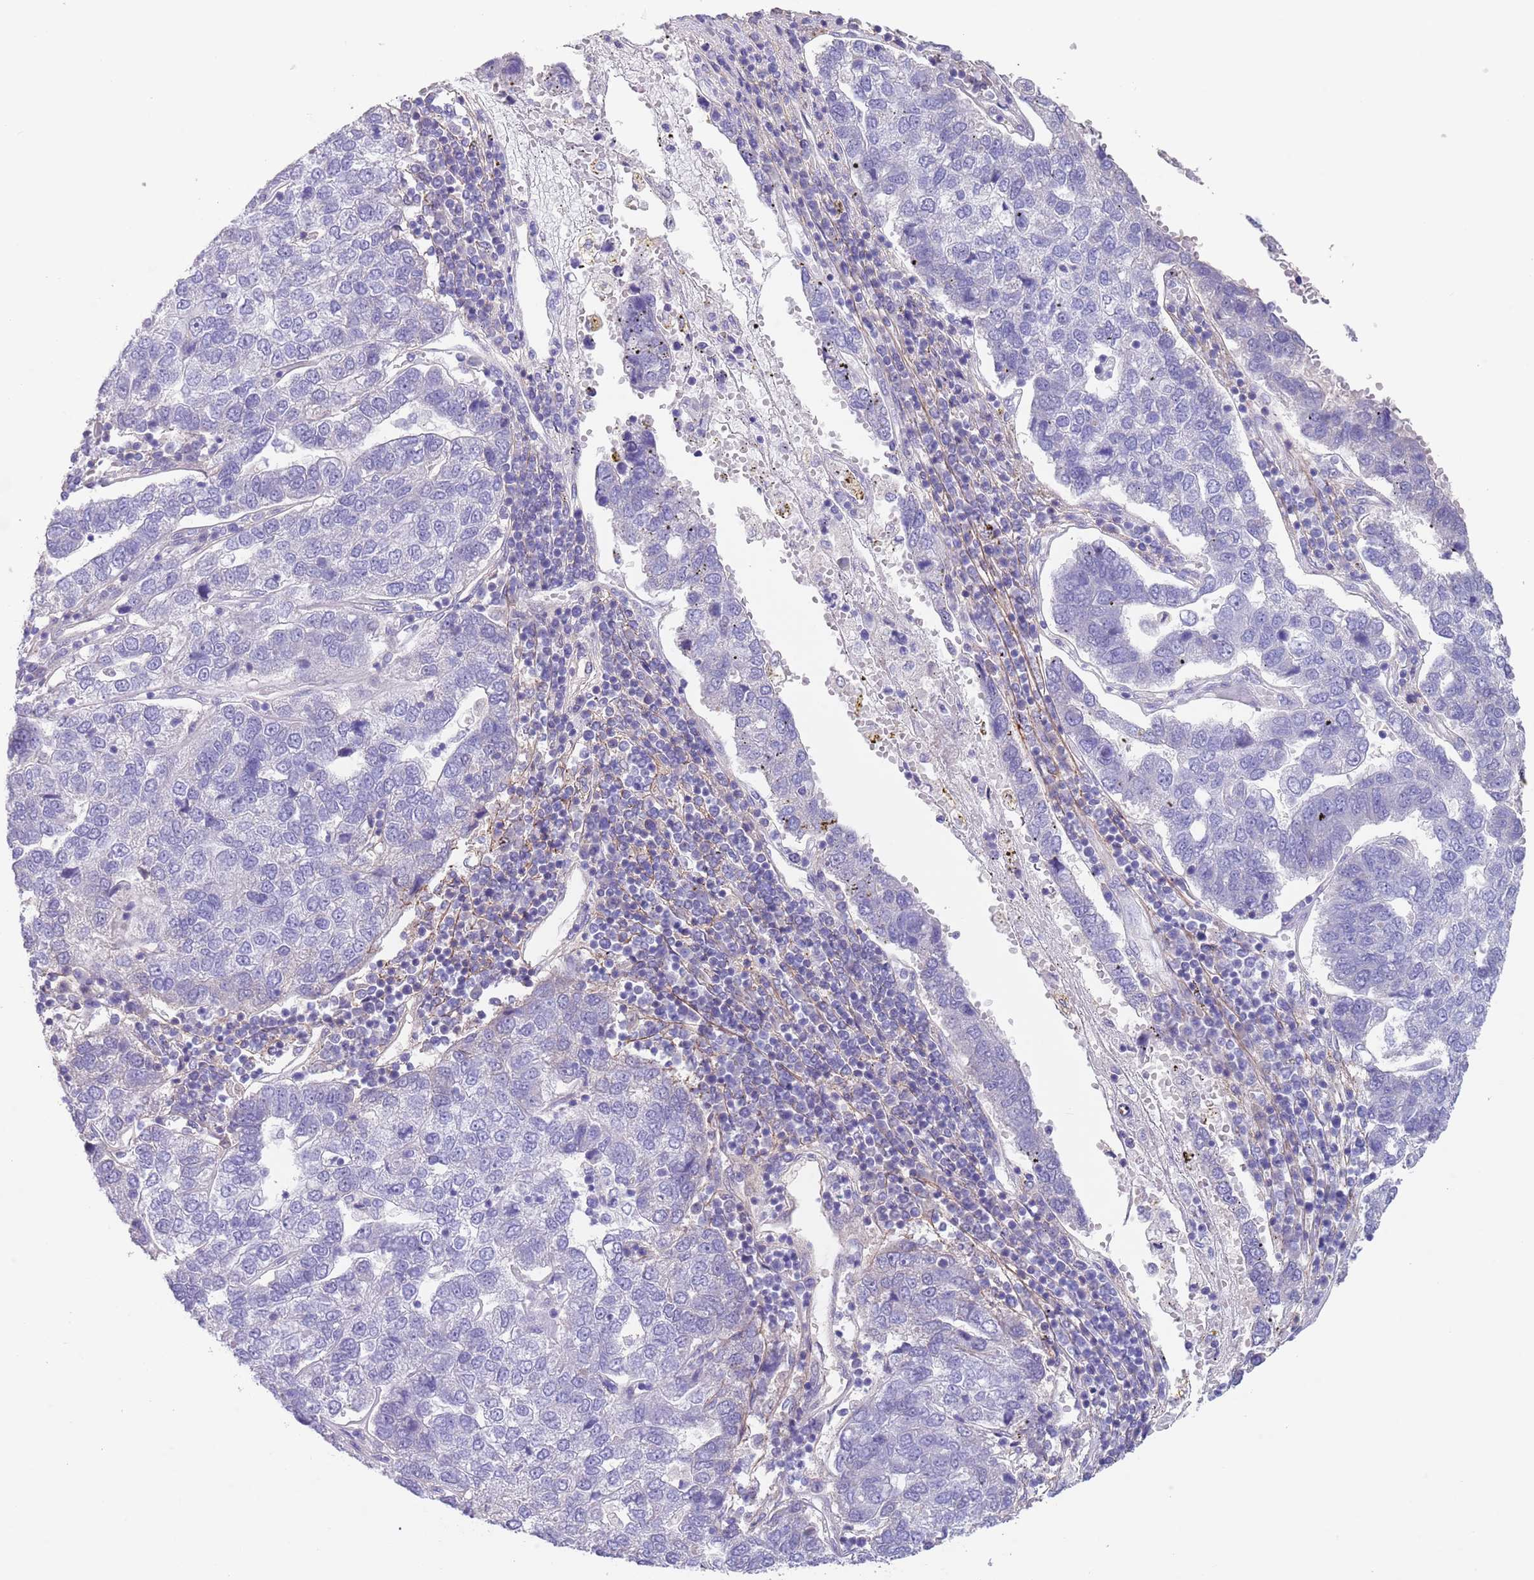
{"staining": {"intensity": "negative", "quantity": "none", "location": "none"}, "tissue": "pancreatic cancer", "cell_type": "Tumor cells", "image_type": "cancer", "snomed": [{"axis": "morphology", "description": "Adenocarcinoma, NOS"}, {"axis": "topography", "description": "Pancreas"}], "caption": "Micrograph shows no significant protein staining in tumor cells of pancreatic cancer (adenocarcinoma).", "gene": "RNF169", "patient": {"sex": "female", "age": 61}}